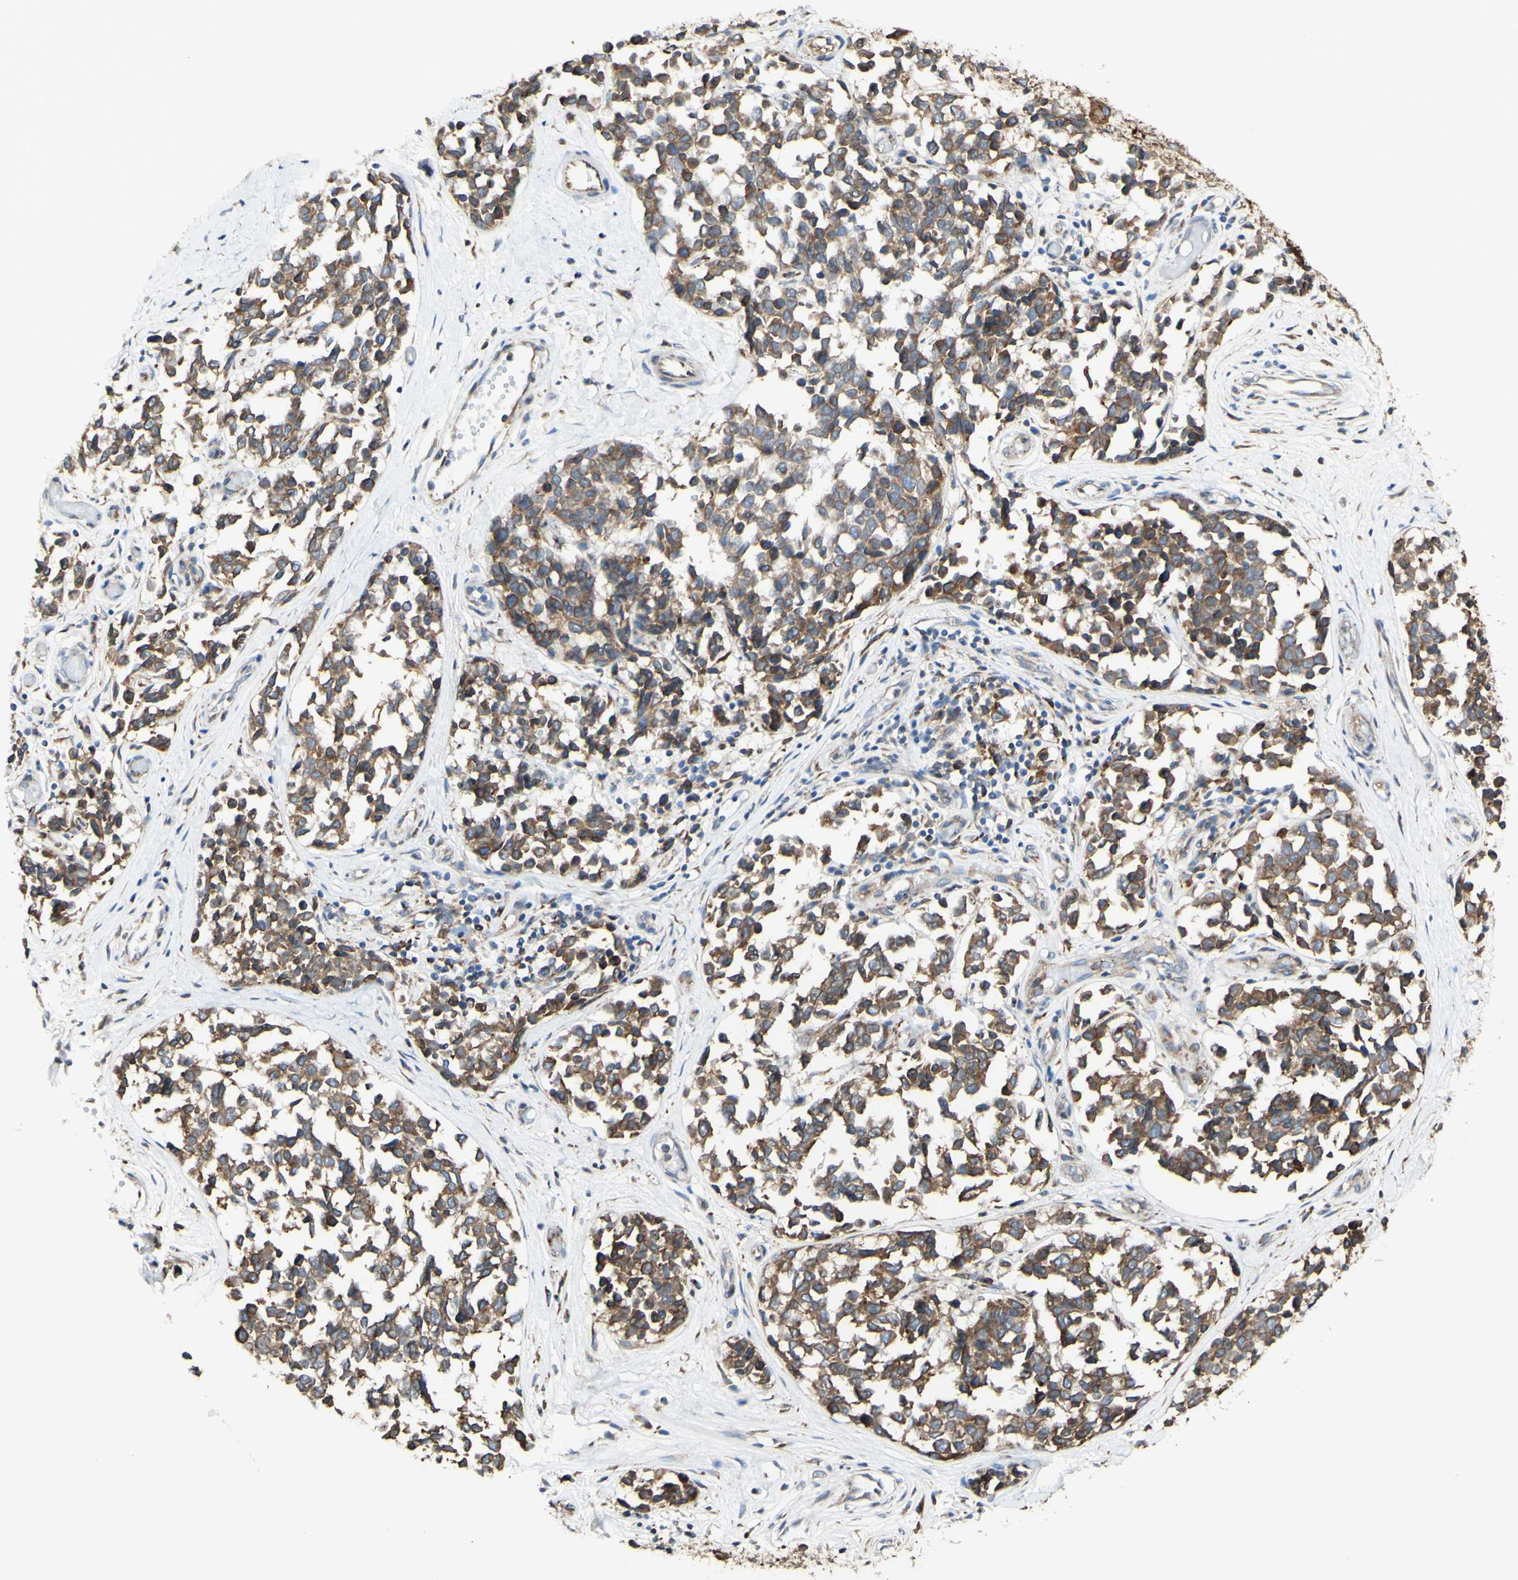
{"staining": {"intensity": "moderate", "quantity": ">75%", "location": "cytoplasmic/membranous"}, "tissue": "melanoma", "cell_type": "Tumor cells", "image_type": "cancer", "snomed": [{"axis": "morphology", "description": "Malignant melanoma, NOS"}, {"axis": "topography", "description": "Skin"}], "caption": "High-power microscopy captured an IHC micrograph of melanoma, revealing moderate cytoplasmic/membranous expression in about >75% of tumor cells.", "gene": "DNAJB11", "patient": {"sex": "female", "age": 64}}